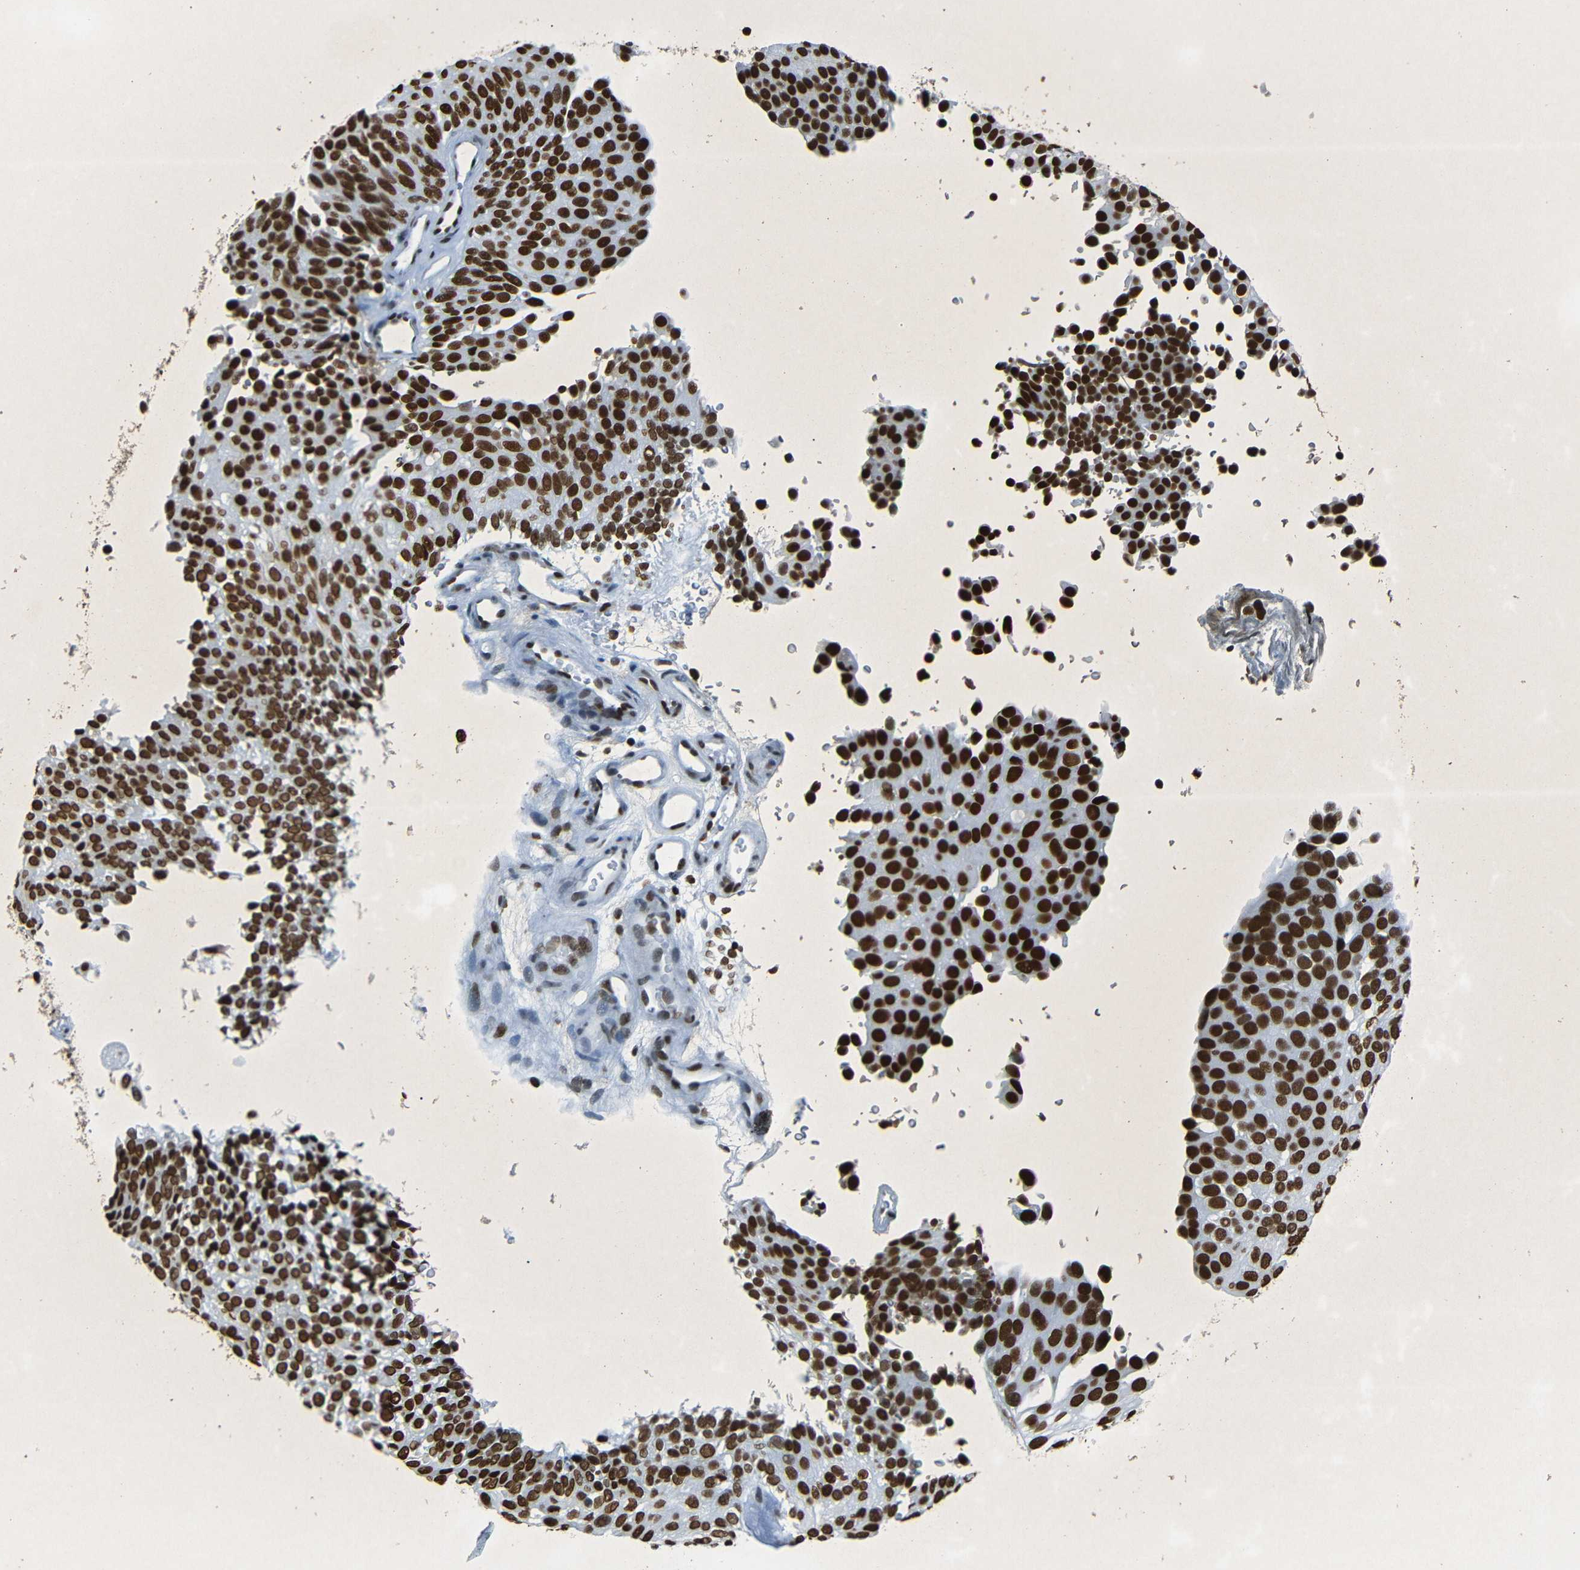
{"staining": {"intensity": "strong", "quantity": ">75%", "location": "nuclear"}, "tissue": "urothelial cancer", "cell_type": "Tumor cells", "image_type": "cancer", "snomed": [{"axis": "morphology", "description": "Urothelial carcinoma, Low grade"}, {"axis": "topography", "description": "Urinary bladder"}], "caption": "Immunohistochemistry (DAB) staining of human urothelial cancer demonstrates strong nuclear protein expression in about >75% of tumor cells.", "gene": "HMGN1", "patient": {"sex": "male", "age": 78}}